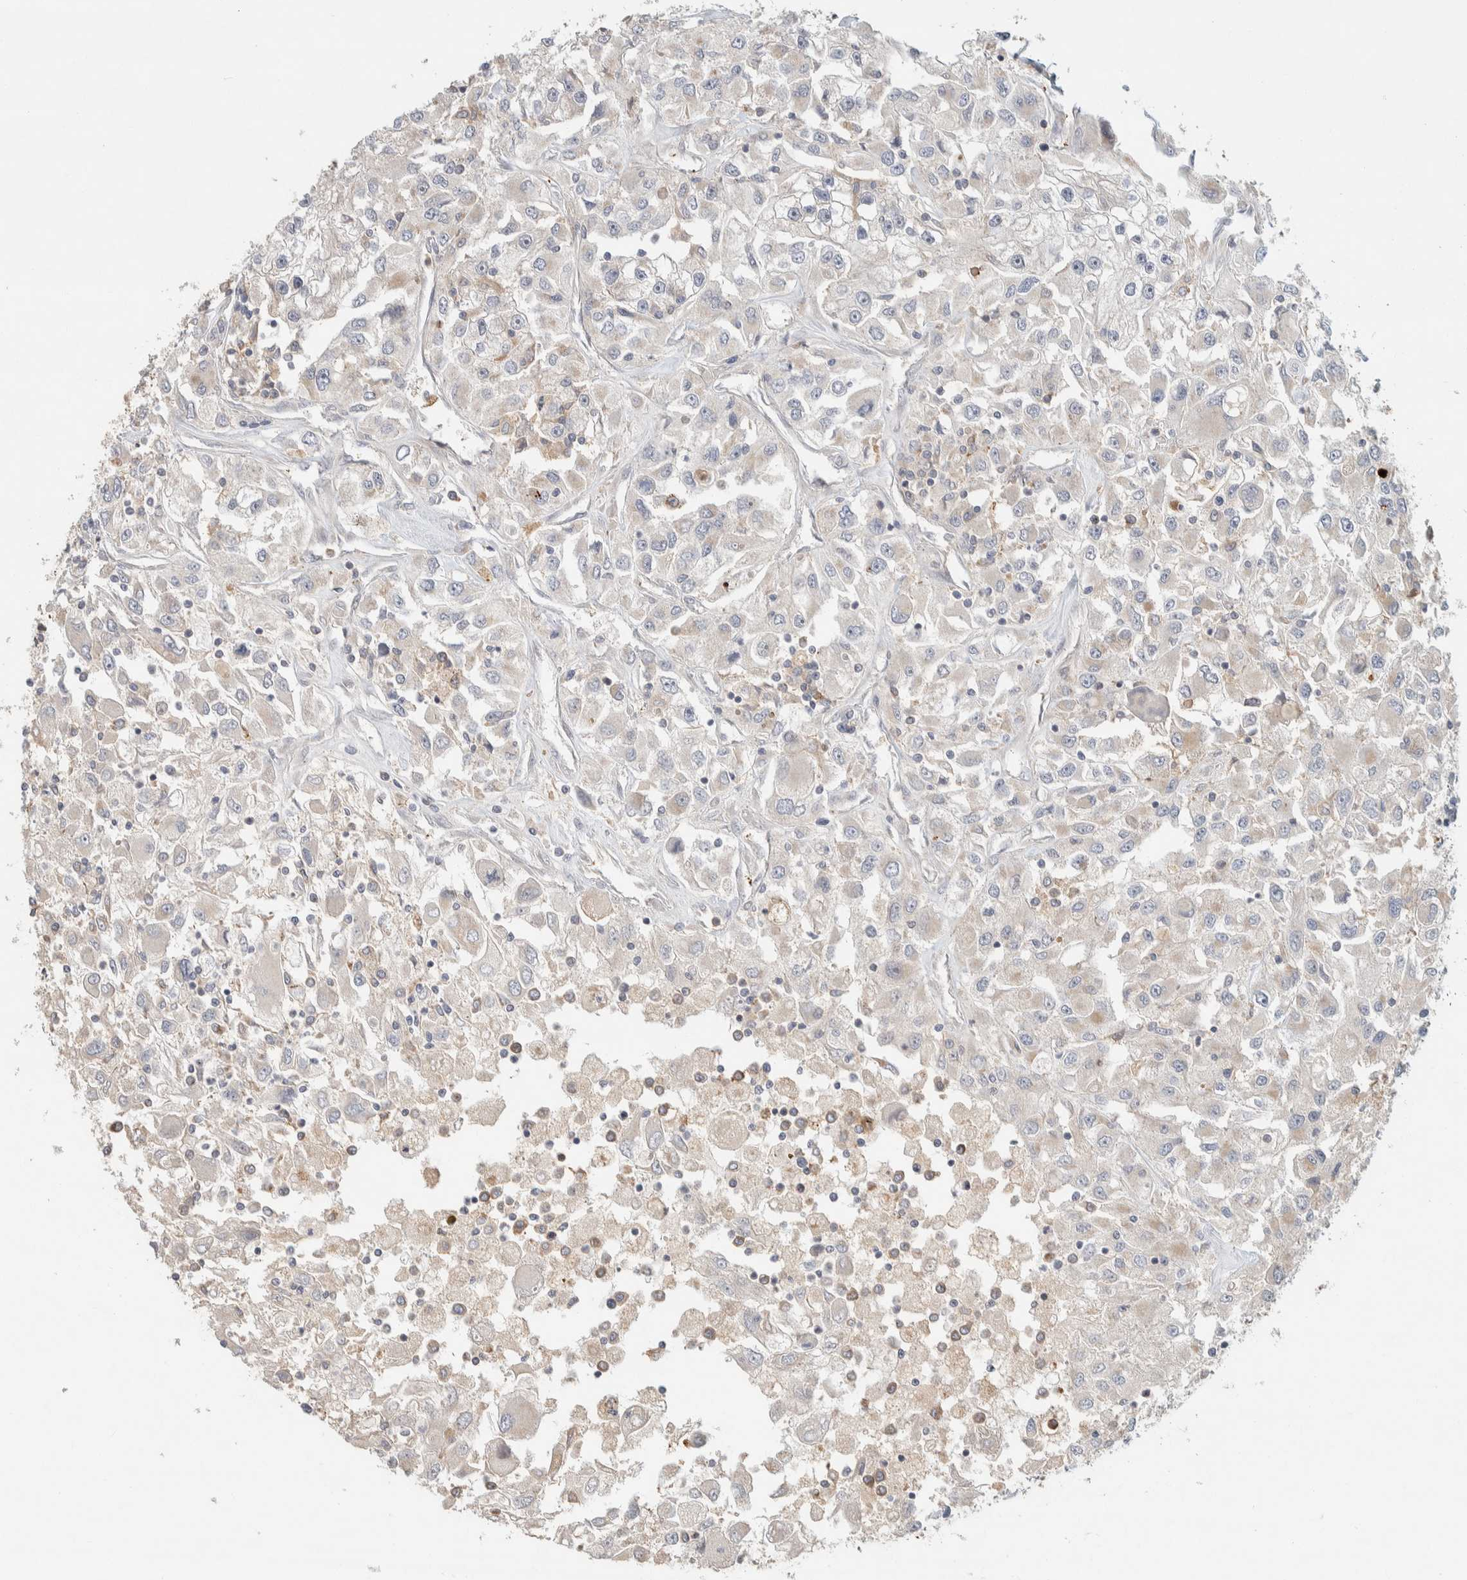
{"staining": {"intensity": "negative", "quantity": "none", "location": "none"}, "tissue": "renal cancer", "cell_type": "Tumor cells", "image_type": "cancer", "snomed": [{"axis": "morphology", "description": "Adenocarcinoma, NOS"}, {"axis": "topography", "description": "Kidney"}], "caption": "Tumor cells show no significant protein positivity in adenocarcinoma (renal).", "gene": "KIF9", "patient": {"sex": "female", "age": 52}}